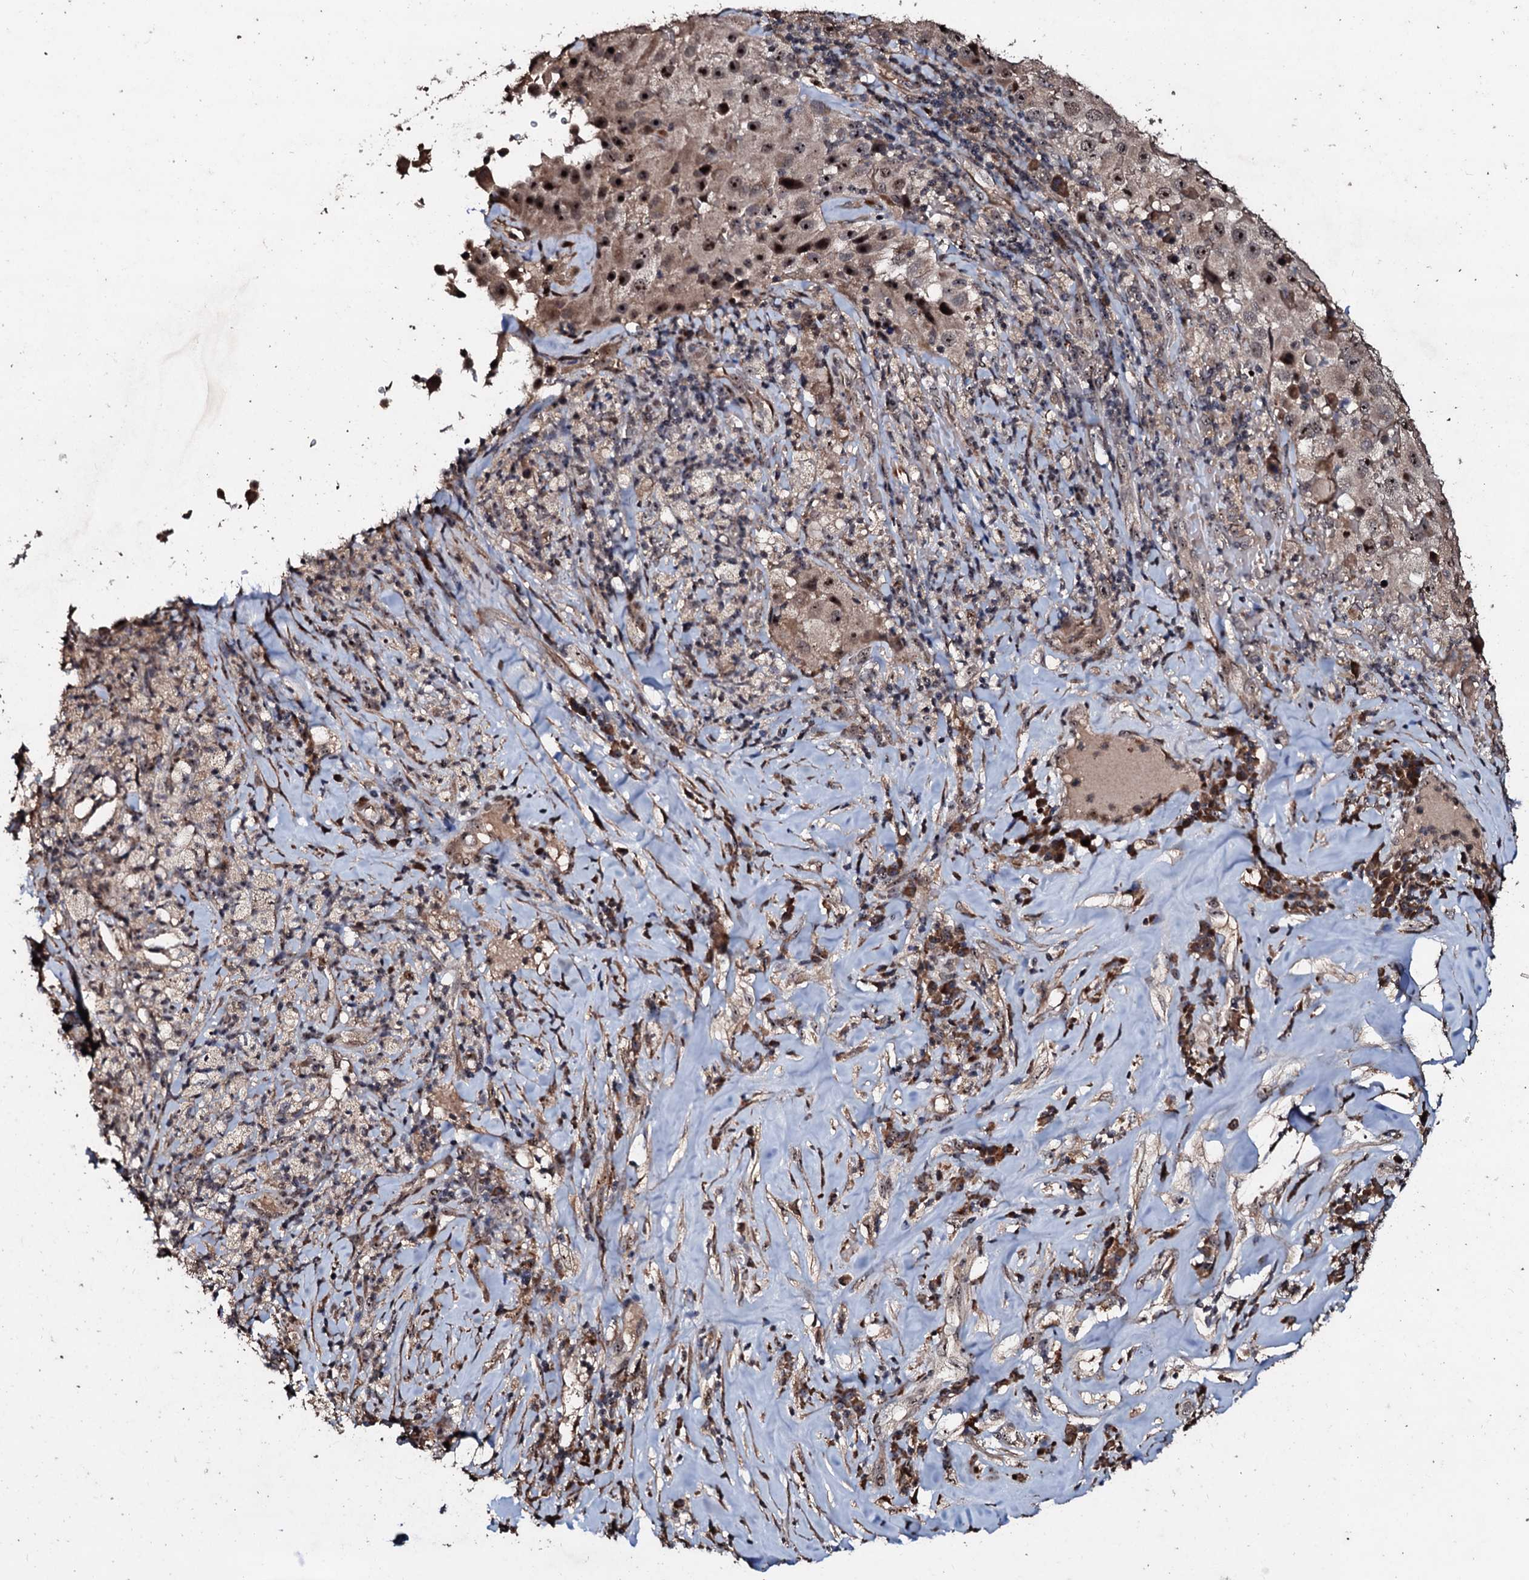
{"staining": {"intensity": "strong", "quantity": "25%-75%", "location": "nuclear"}, "tissue": "melanoma", "cell_type": "Tumor cells", "image_type": "cancer", "snomed": [{"axis": "morphology", "description": "Malignant melanoma, Metastatic site"}, {"axis": "topography", "description": "Lymph node"}], "caption": "Strong nuclear staining for a protein is seen in approximately 25%-75% of tumor cells of melanoma using IHC.", "gene": "SUPT7L", "patient": {"sex": "male", "age": 62}}